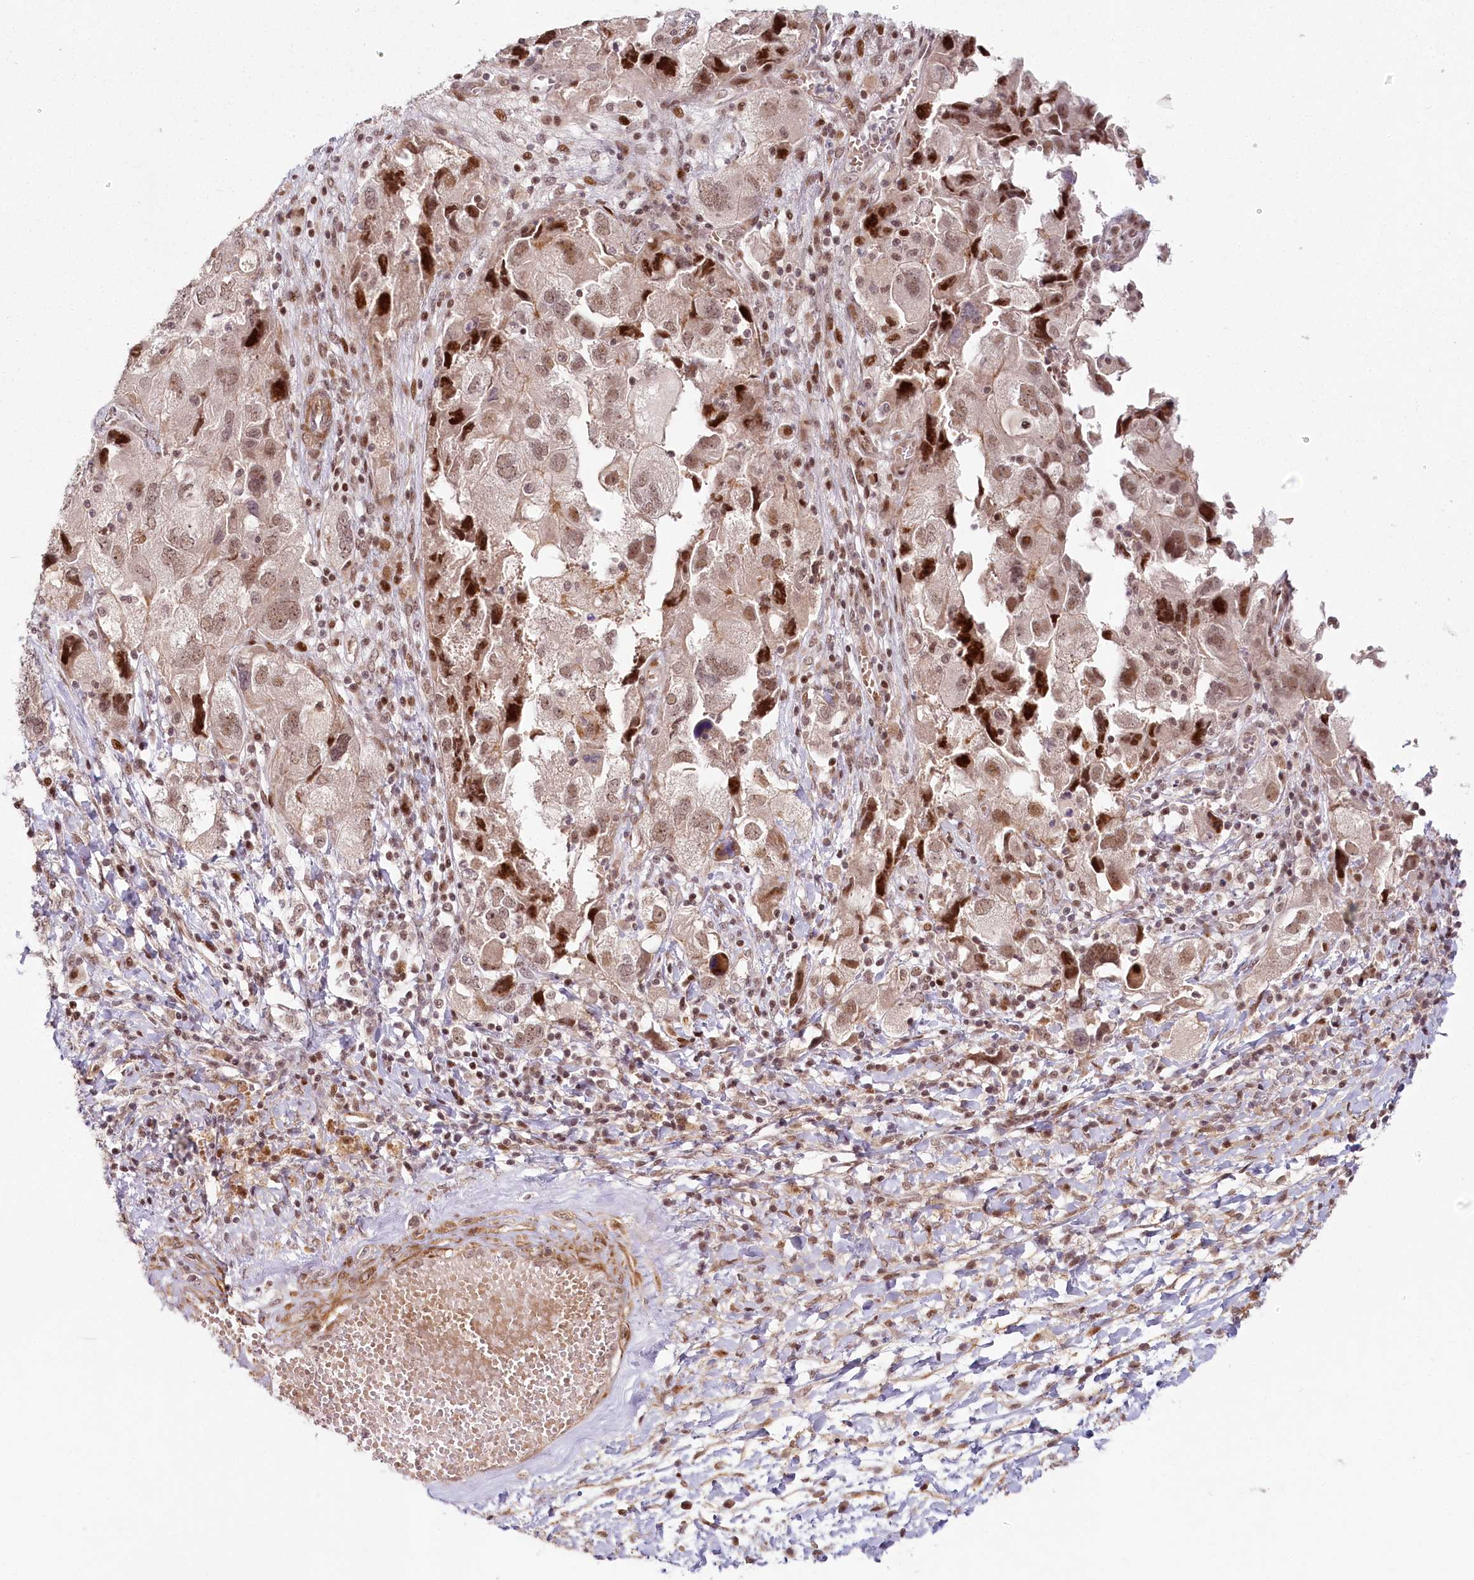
{"staining": {"intensity": "moderate", "quantity": ">75%", "location": "nuclear"}, "tissue": "ovarian cancer", "cell_type": "Tumor cells", "image_type": "cancer", "snomed": [{"axis": "morphology", "description": "Carcinoma, NOS"}, {"axis": "morphology", "description": "Cystadenocarcinoma, serous, NOS"}, {"axis": "topography", "description": "Ovary"}], "caption": "High-power microscopy captured an immunohistochemistry (IHC) micrograph of ovarian cancer (serous cystadenocarcinoma), revealing moderate nuclear expression in approximately >75% of tumor cells.", "gene": "FAM204A", "patient": {"sex": "female", "age": 69}}